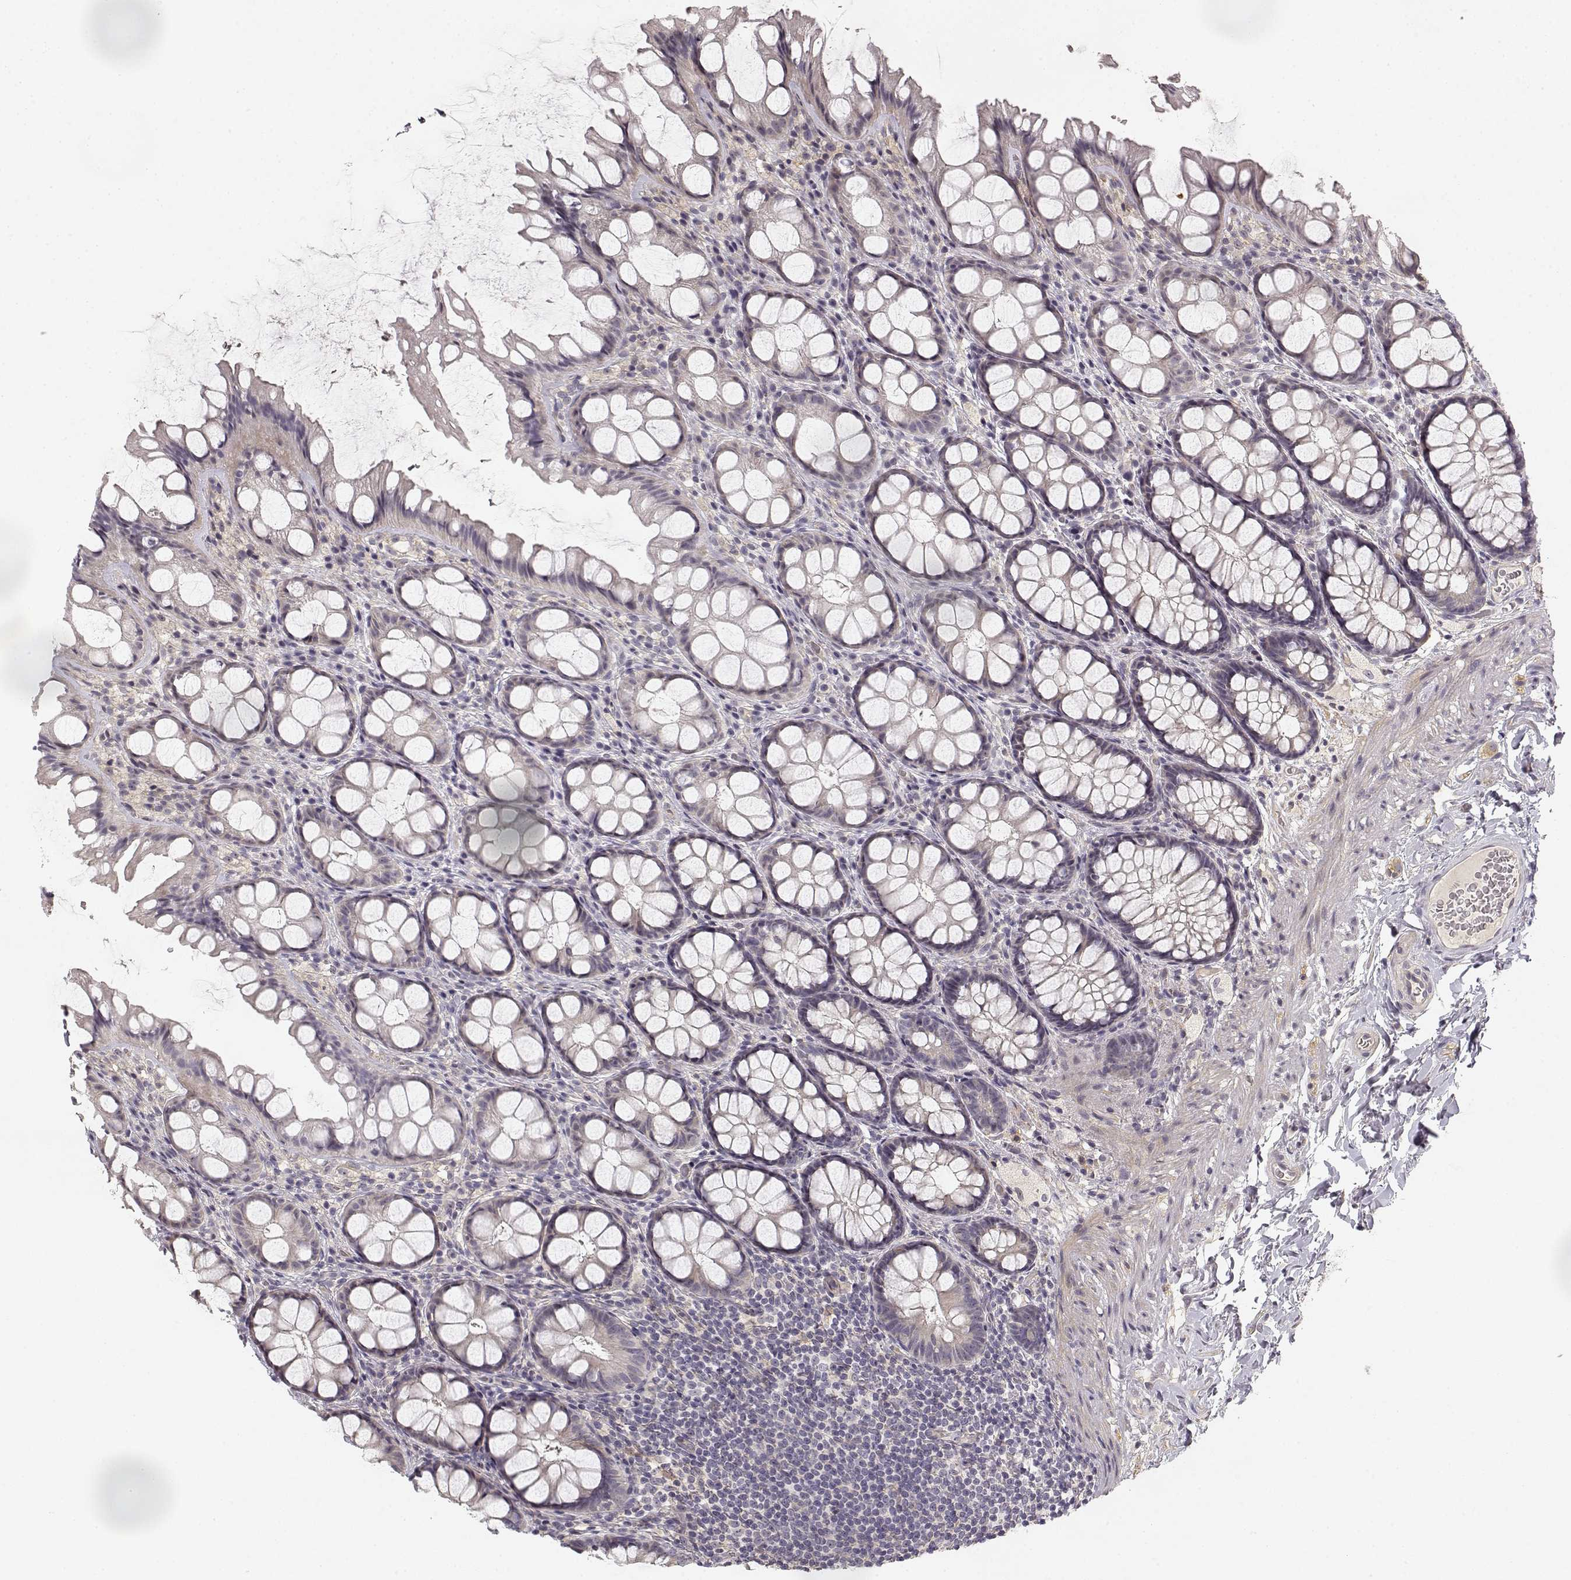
{"staining": {"intensity": "negative", "quantity": "none", "location": "none"}, "tissue": "colon", "cell_type": "Endothelial cells", "image_type": "normal", "snomed": [{"axis": "morphology", "description": "Normal tissue, NOS"}, {"axis": "topography", "description": "Colon"}], "caption": "The micrograph displays no staining of endothelial cells in unremarkable colon.", "gene": "MED12L", "patient": {"sex": "male", "age": 47}}